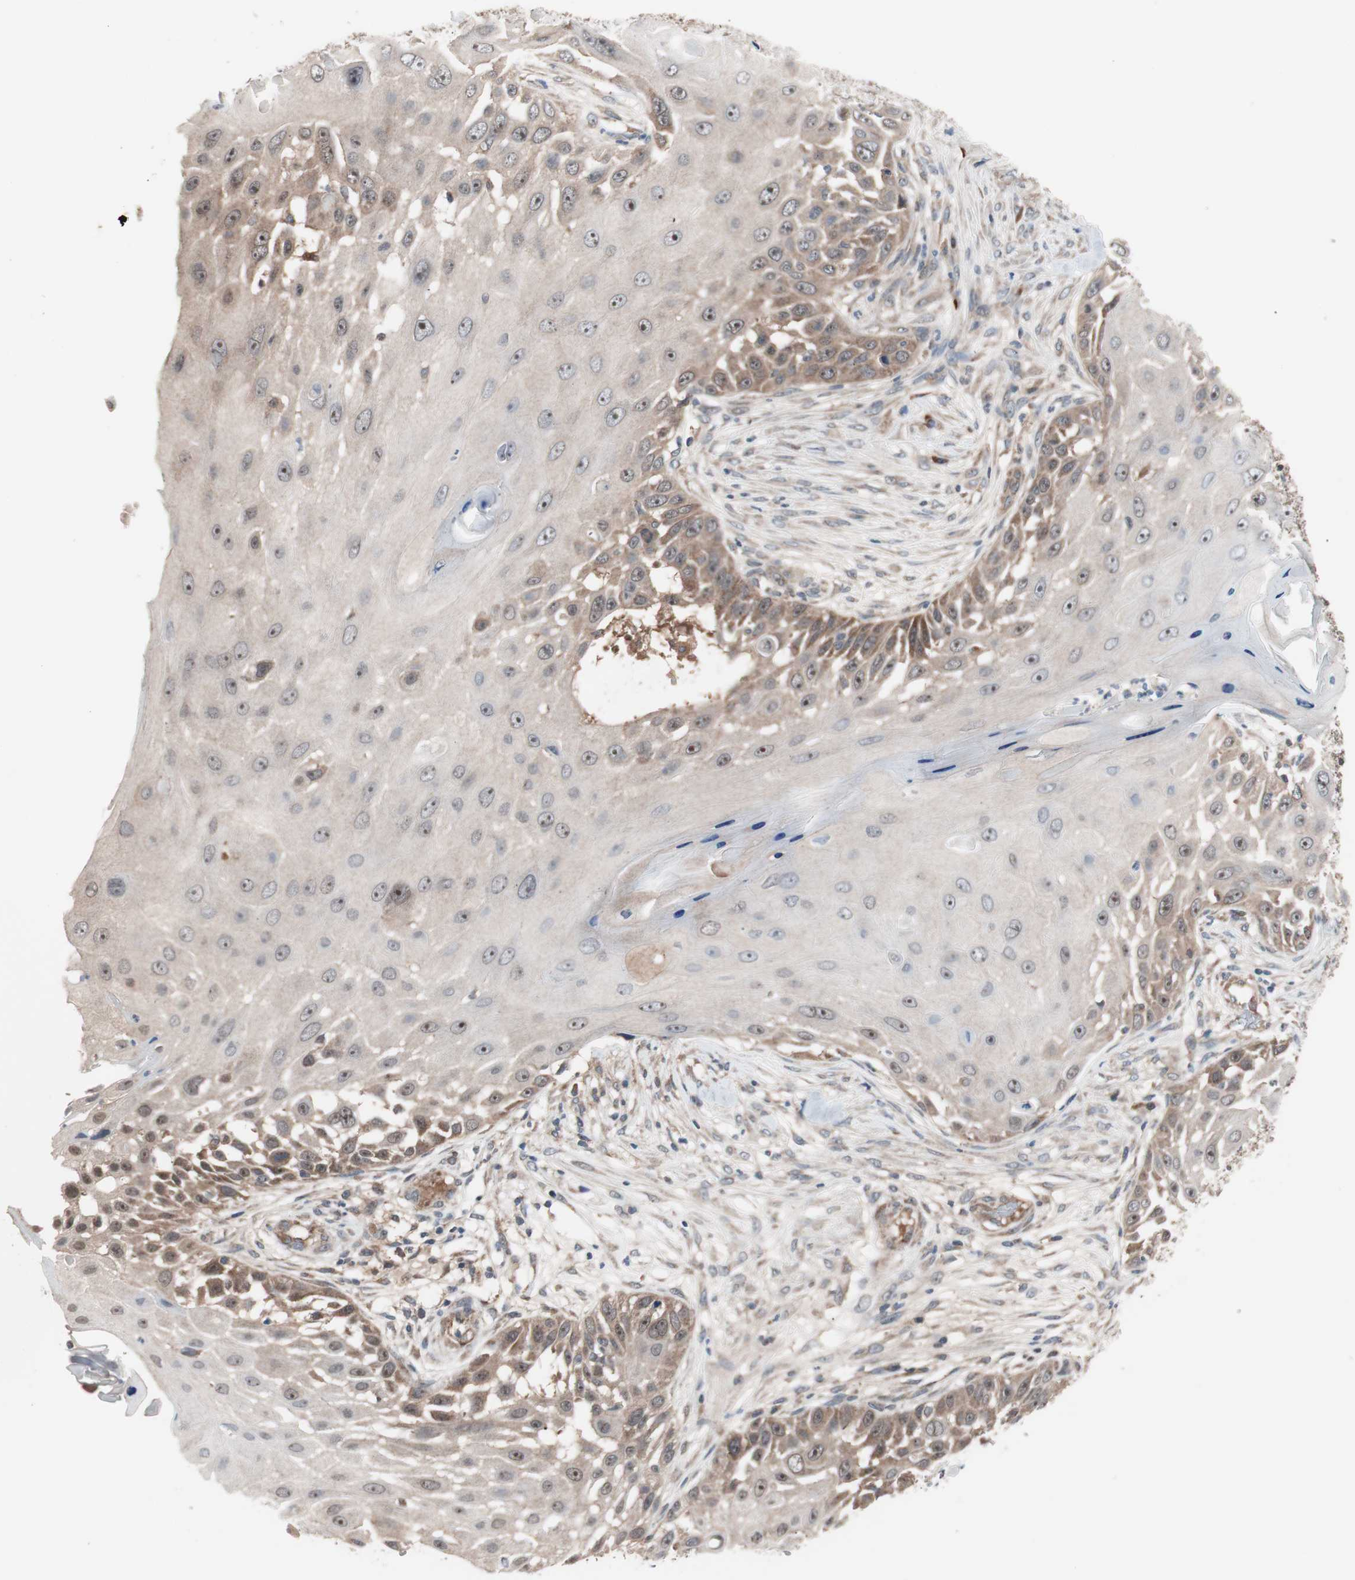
{"staining": {"intensity": "moderate", "quantity": ">75%", "location": "cytoplasmic/membranous,nuclear"}, "tissue": "skin cancer", "cell_type": "Tumor cells", "image_type": "cancer", "snomed": [{"axis": "morphology", "description": "Squamous cell carcinoma, NOS"}, {"axis": "topography", "description": "Skin"}], "caption": "Immunohistochemical staining of human skin cancer (squamous cell carcinoma) exhibits medium levels of moderate cytoplasmic/membranous and nuclear staining in approximately >75% of tumor cells. (Stains: DAB in brown, nuclei in blue, Microscopy: brightfield microscopy at high magnification).", "gene": "HMBS", "patient": {"sex": "female", "age": 44}}